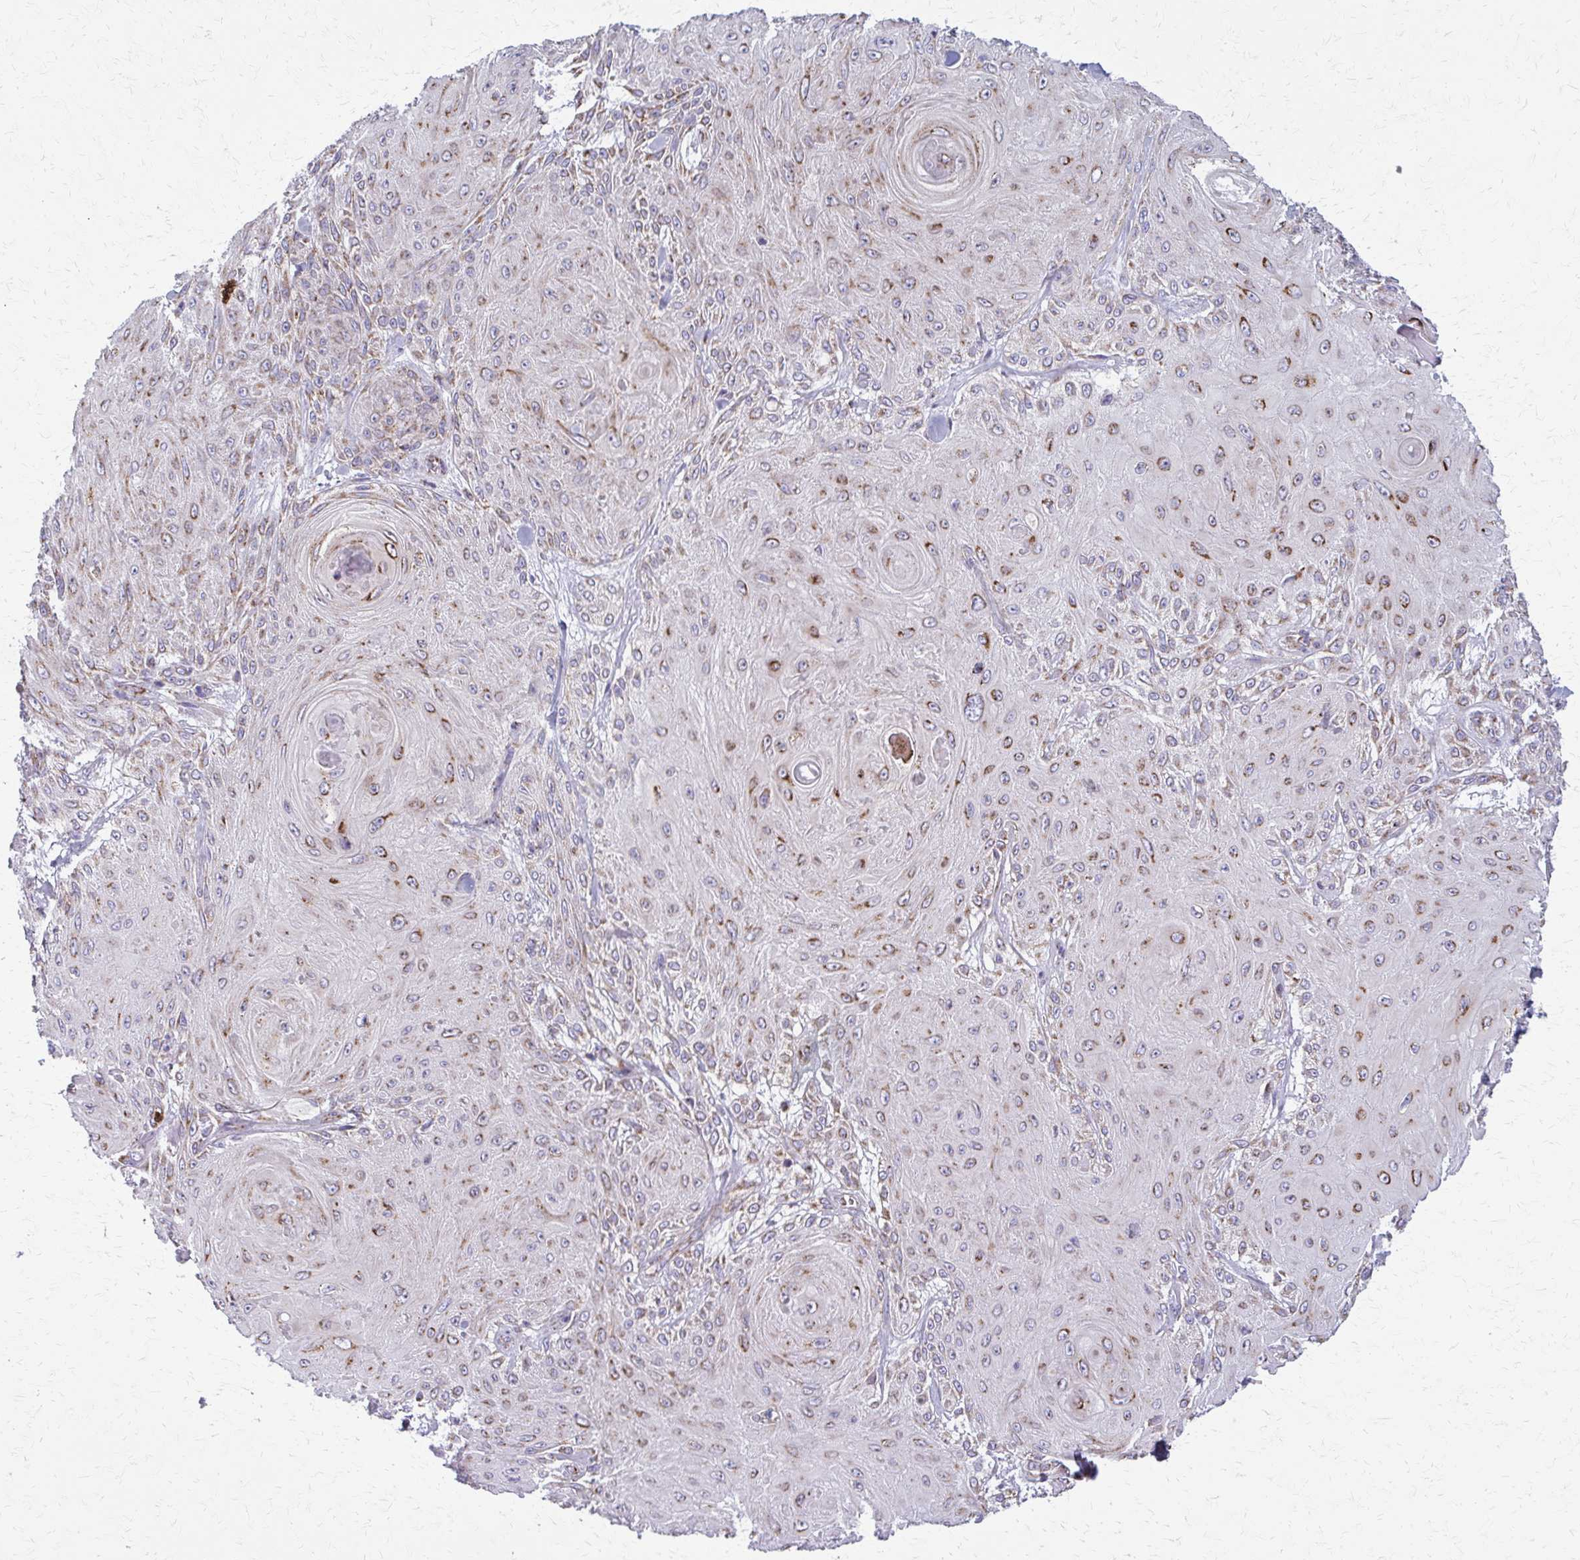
{"staining": {"intensity": "moderate", "quantity": ">75%", "location": "cytoplasmic/membranous"}, "tissue": "skin cancer", "cell_type": "Tumor cells", "image_type": "cancer", "snomed": [{"axis": "morphology", "description": "Squamous cell carcinoma, NOS"}, {"axis": "topography", "description": "Skin"}], "caption": "Tumor cells exhibit medium levels of moderate cytoplasmic/membranous staining in about >75% of cells in squamous cell carcinoma (skin). Using DAB (3,3'-diaminobenzidine) (brown) and hematoxylin (blue) stains, captured at high magnification using brightfield microscopy.", "gene": "TVP23A", "patient": {"sex": "male", "age": 88}}